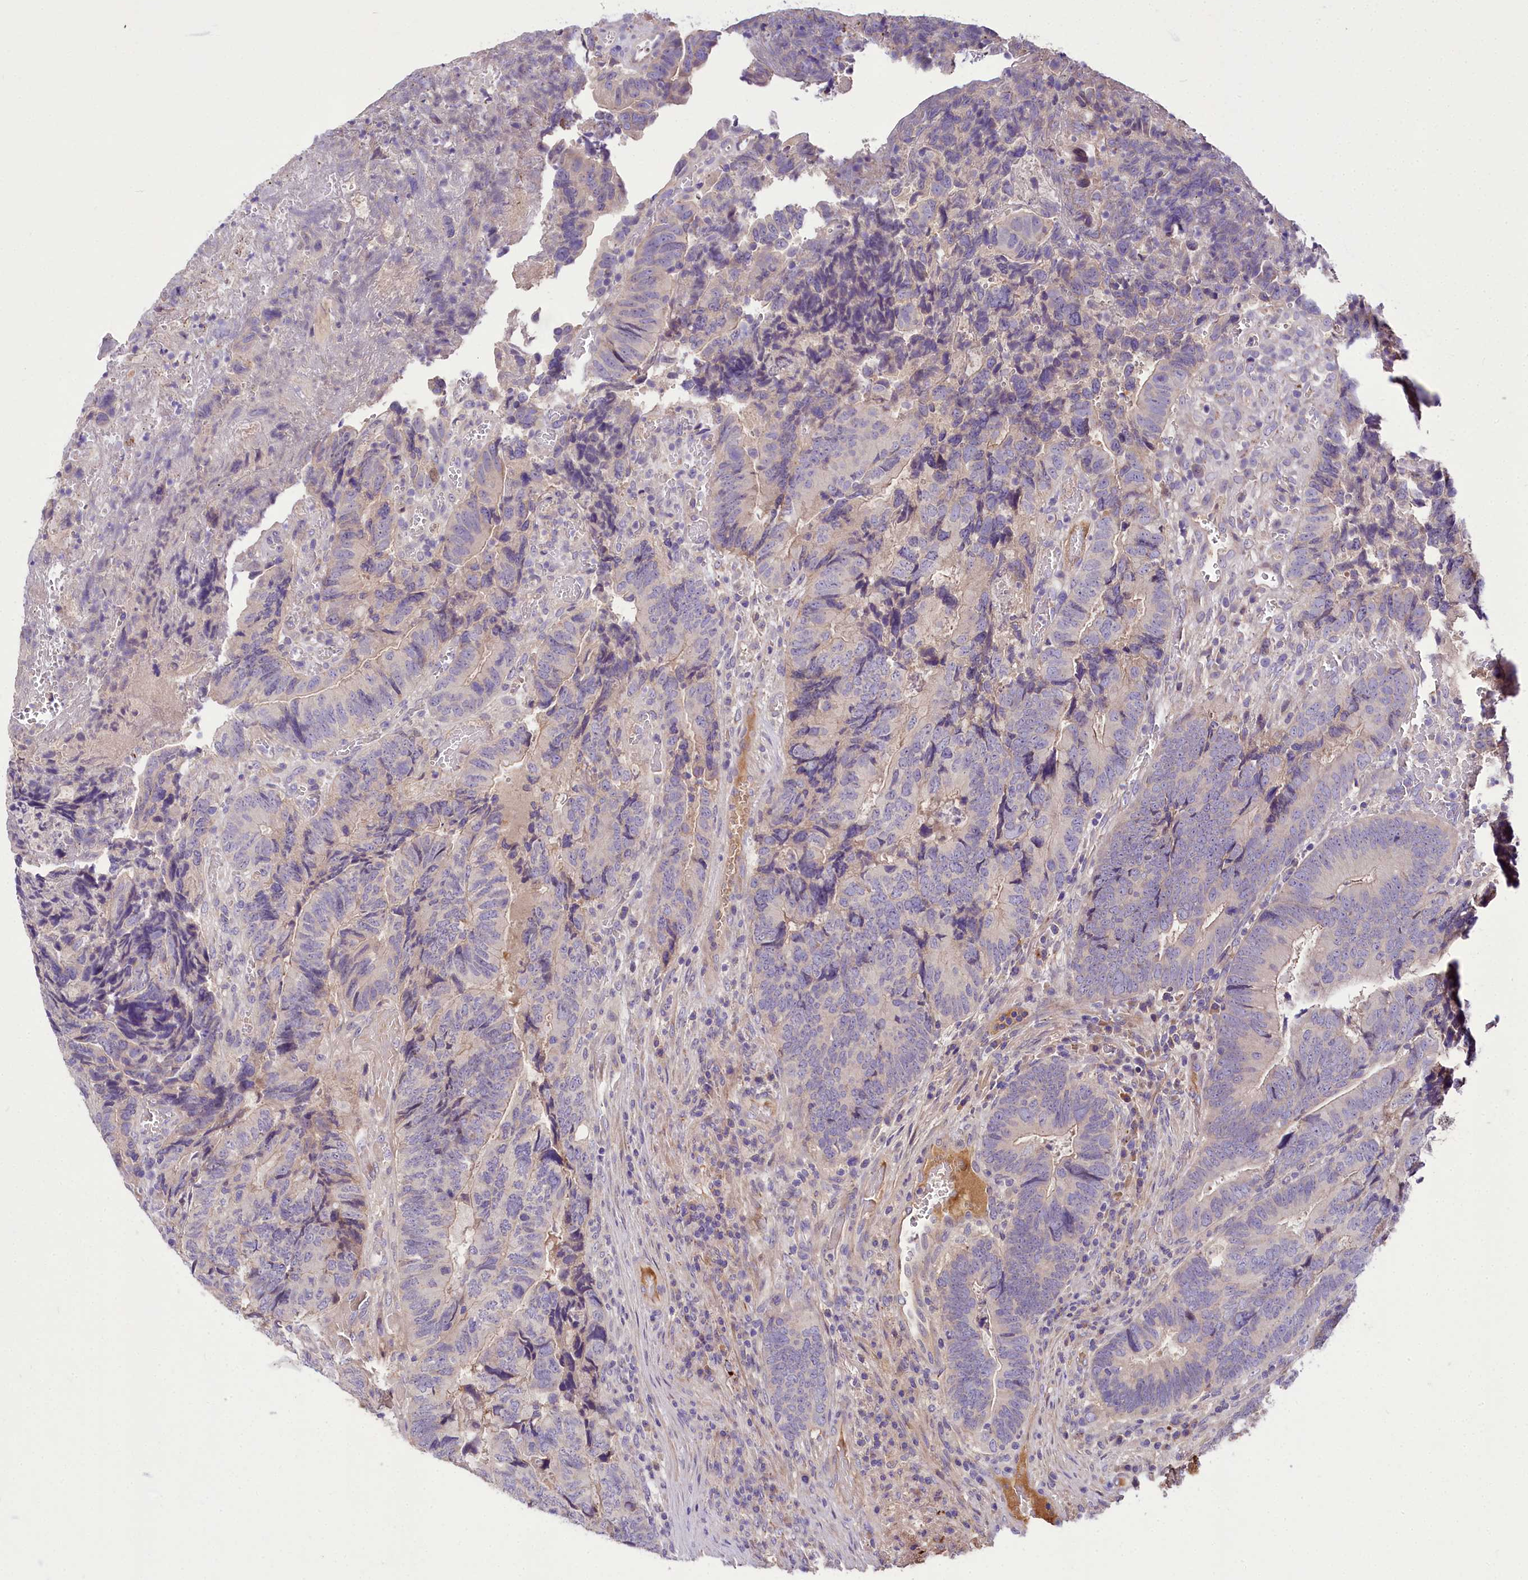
{"staining": {"intensity": "negative", "quantity": "none", "location": "none"}, "tissue": "colorectal cancer", "cell_type": "Tumor cells", "image_type": "cancer", "snomed": [{"axis": "morphology", "description": "Adenocarcinoma, NOS"}, {"axis": "topography", "description": "Colon"}], "caption": "A photomicrograph of adenocarcinoma (colorectal) stained for a protein exhibits no brown staining in tumor cells.", "gene": "PPP1R32", "patient": {"sex": "female", "age": 67}}